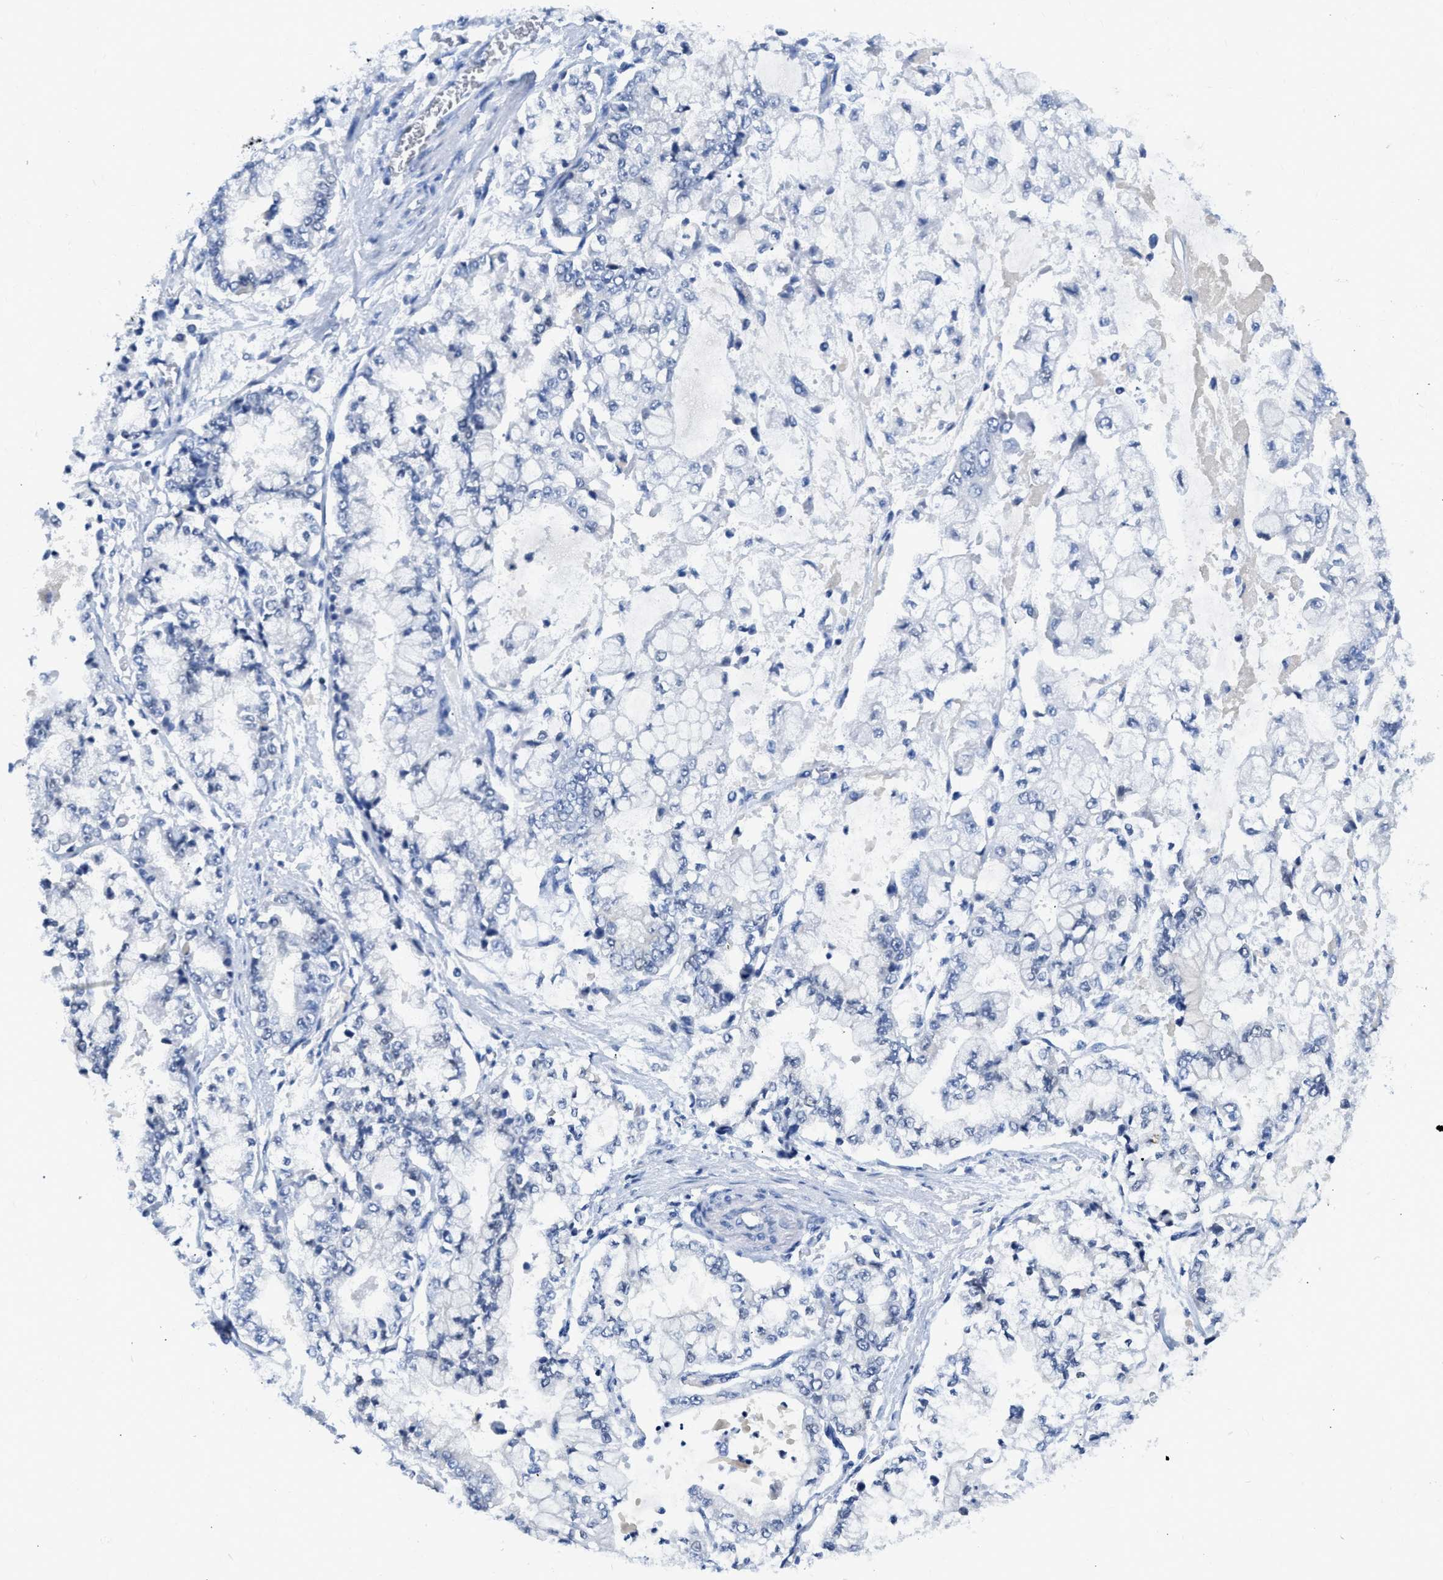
{"staining": {"intensity": "negative", "quantity": "none", "location": "none"}, "tissue": "stomach cancer", "cell_type": "Tumor cells", "image_type": "cancer", "snomed": [{"axis": "morphology", "description": "Adenocarcinoma, NOS"}, {"axis": "topography", "description": "Stomach"}], "caption": "This is an immunohistochemistry (IHC) photomicrograph of stomach adenocarcinoma. There is no expression in tumor cells.", "gene": "TCF7", "patient": {"sex": "male", "age": 76}}